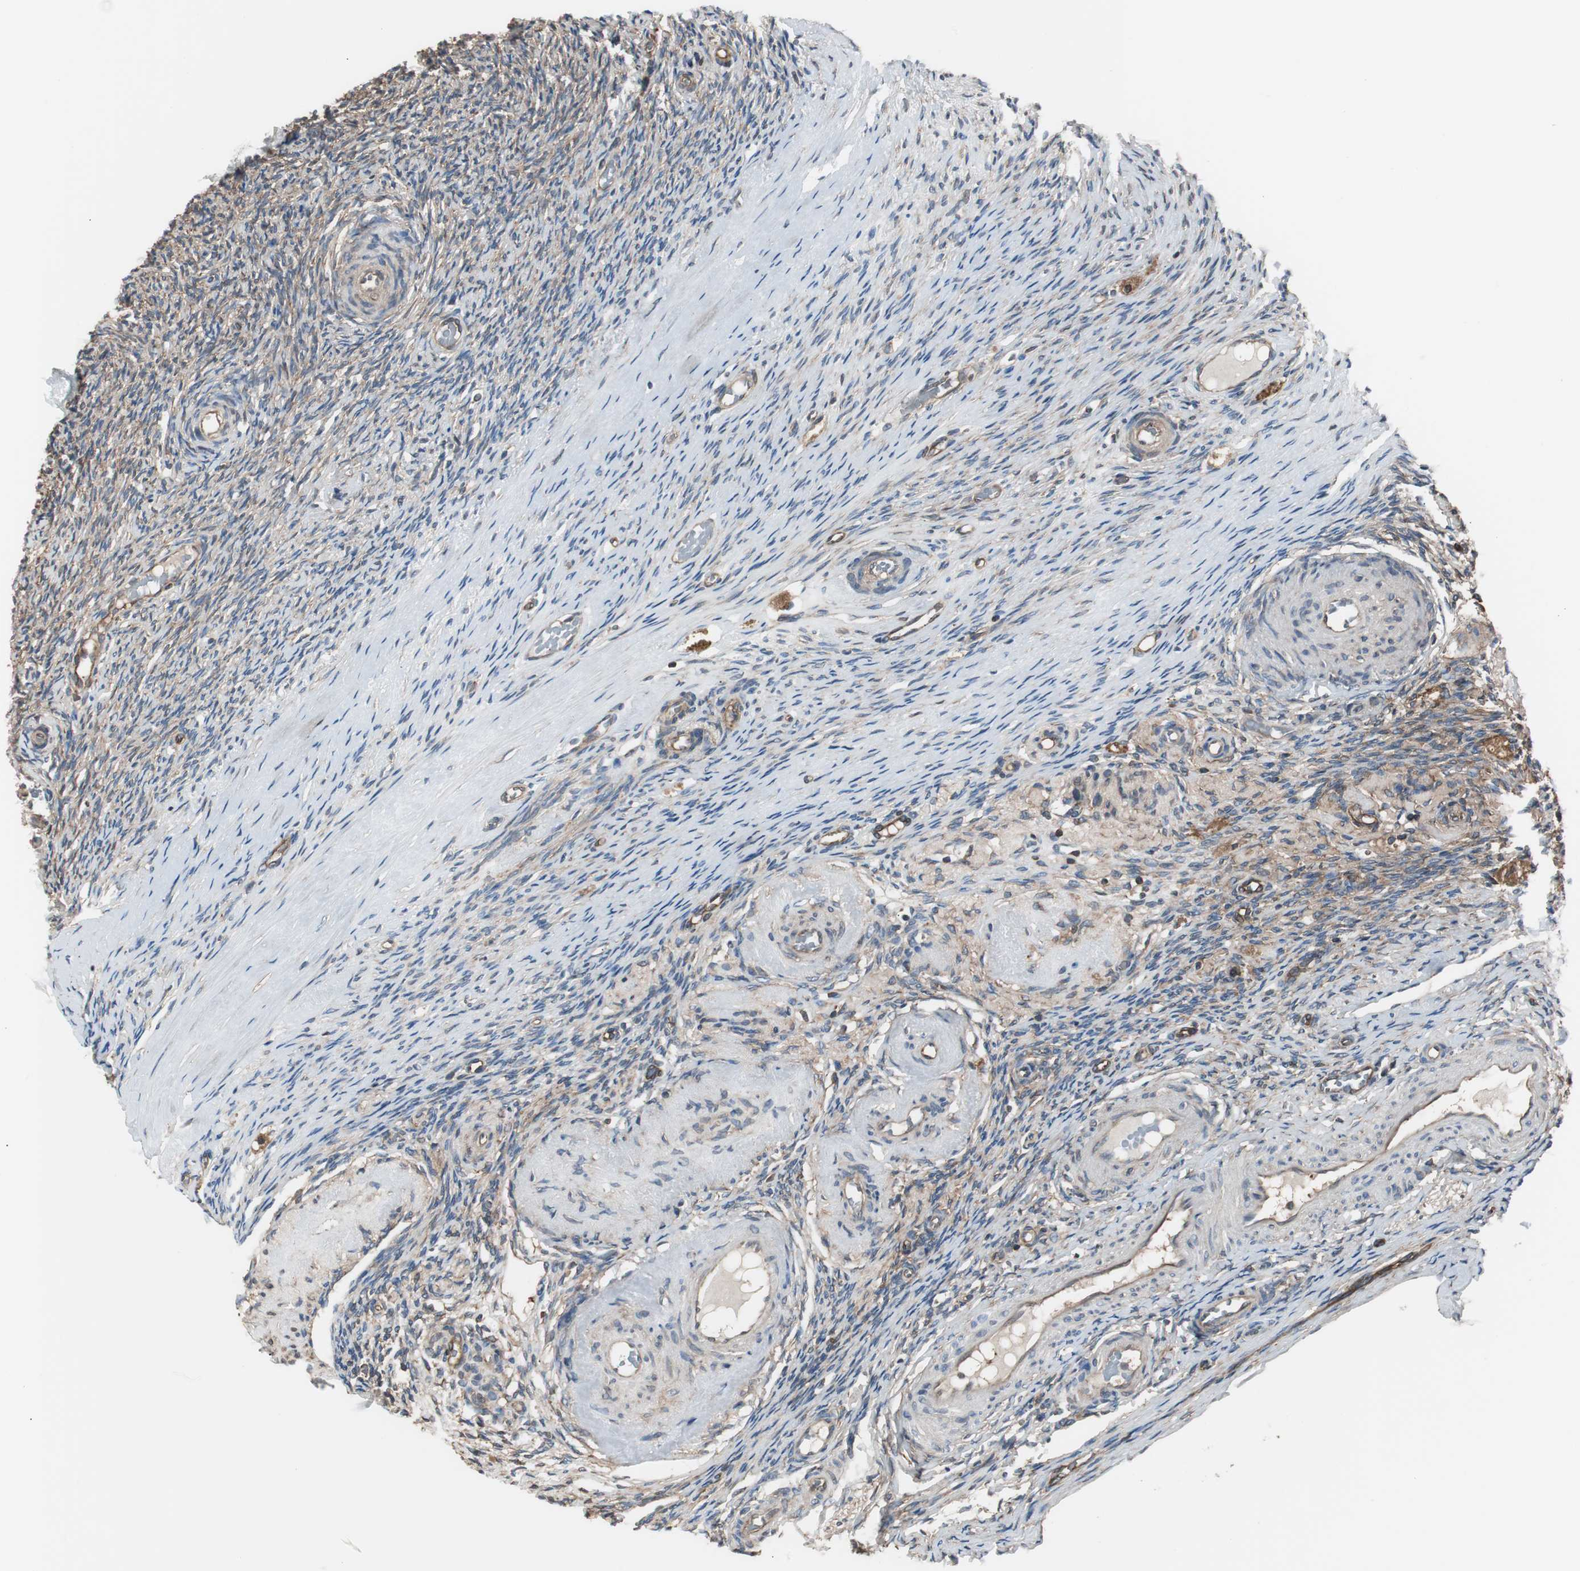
{"staining": {"intensity": "weak", "quantity": "25%-75%", "location": "cytoplasmic/membranous"}, "tissue": "ovary", "cell_type": "Ovarian stroma cells", "image_type": "normal", "snomed": [{"axis": "morphology", "description": "Normal tissue, NOS"}, {"axis": "topography", "description": "Ovary"}], "caption": "A high-resolution image shows immunohistochemistry staining of normal ovary, which shows weak cytoplasmic/membranous staining in approximately 25%-75% of ovarian stroma cells. The staining is performed using DAB brown chromogen to label protein expression. The nuclei are counter-stained blue using hematoxylin.", "gene": "CAPNS1", "patient": {"sex": "female", "age": 60}}